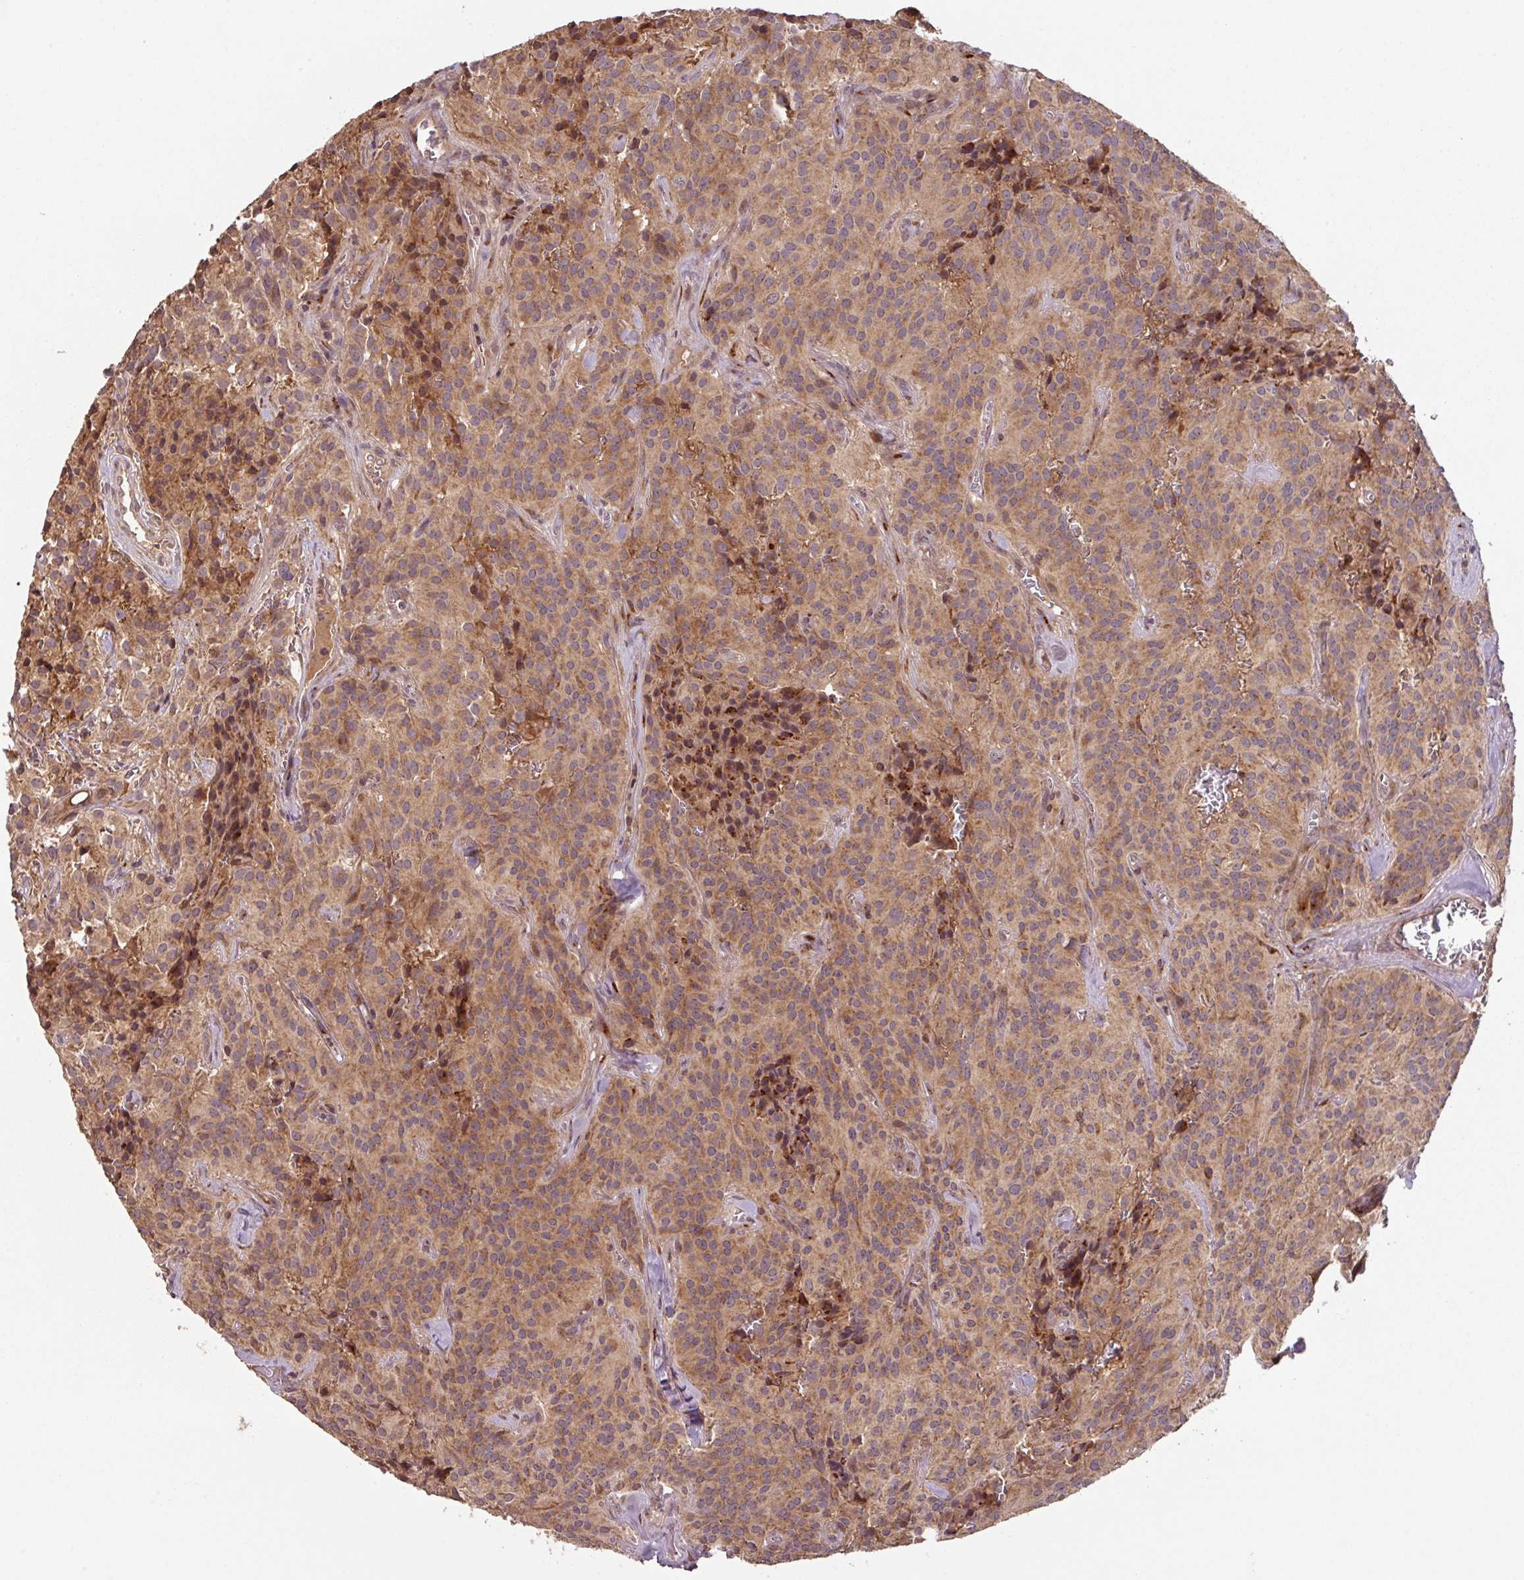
{"staining": {"intensity": "moderate", "quantity": ">75%", "location": "cytoplasmic/membranous"}, "tissue": "glioma", "cell_type": "Tumor cells", "image_type": "cancer", "snomed": [{"axis": "morphology", "description": "Glioma, malignant, Low grade"}, {"axis": "topography", "description": "Brain"}], "caption": "The immunohistochemical stain labels moderate cytoplasmic/membranous expression in tumor cells of glioma tissue.", "gene": "MRRF", "patient": {"sex": "male", "age": 42}}